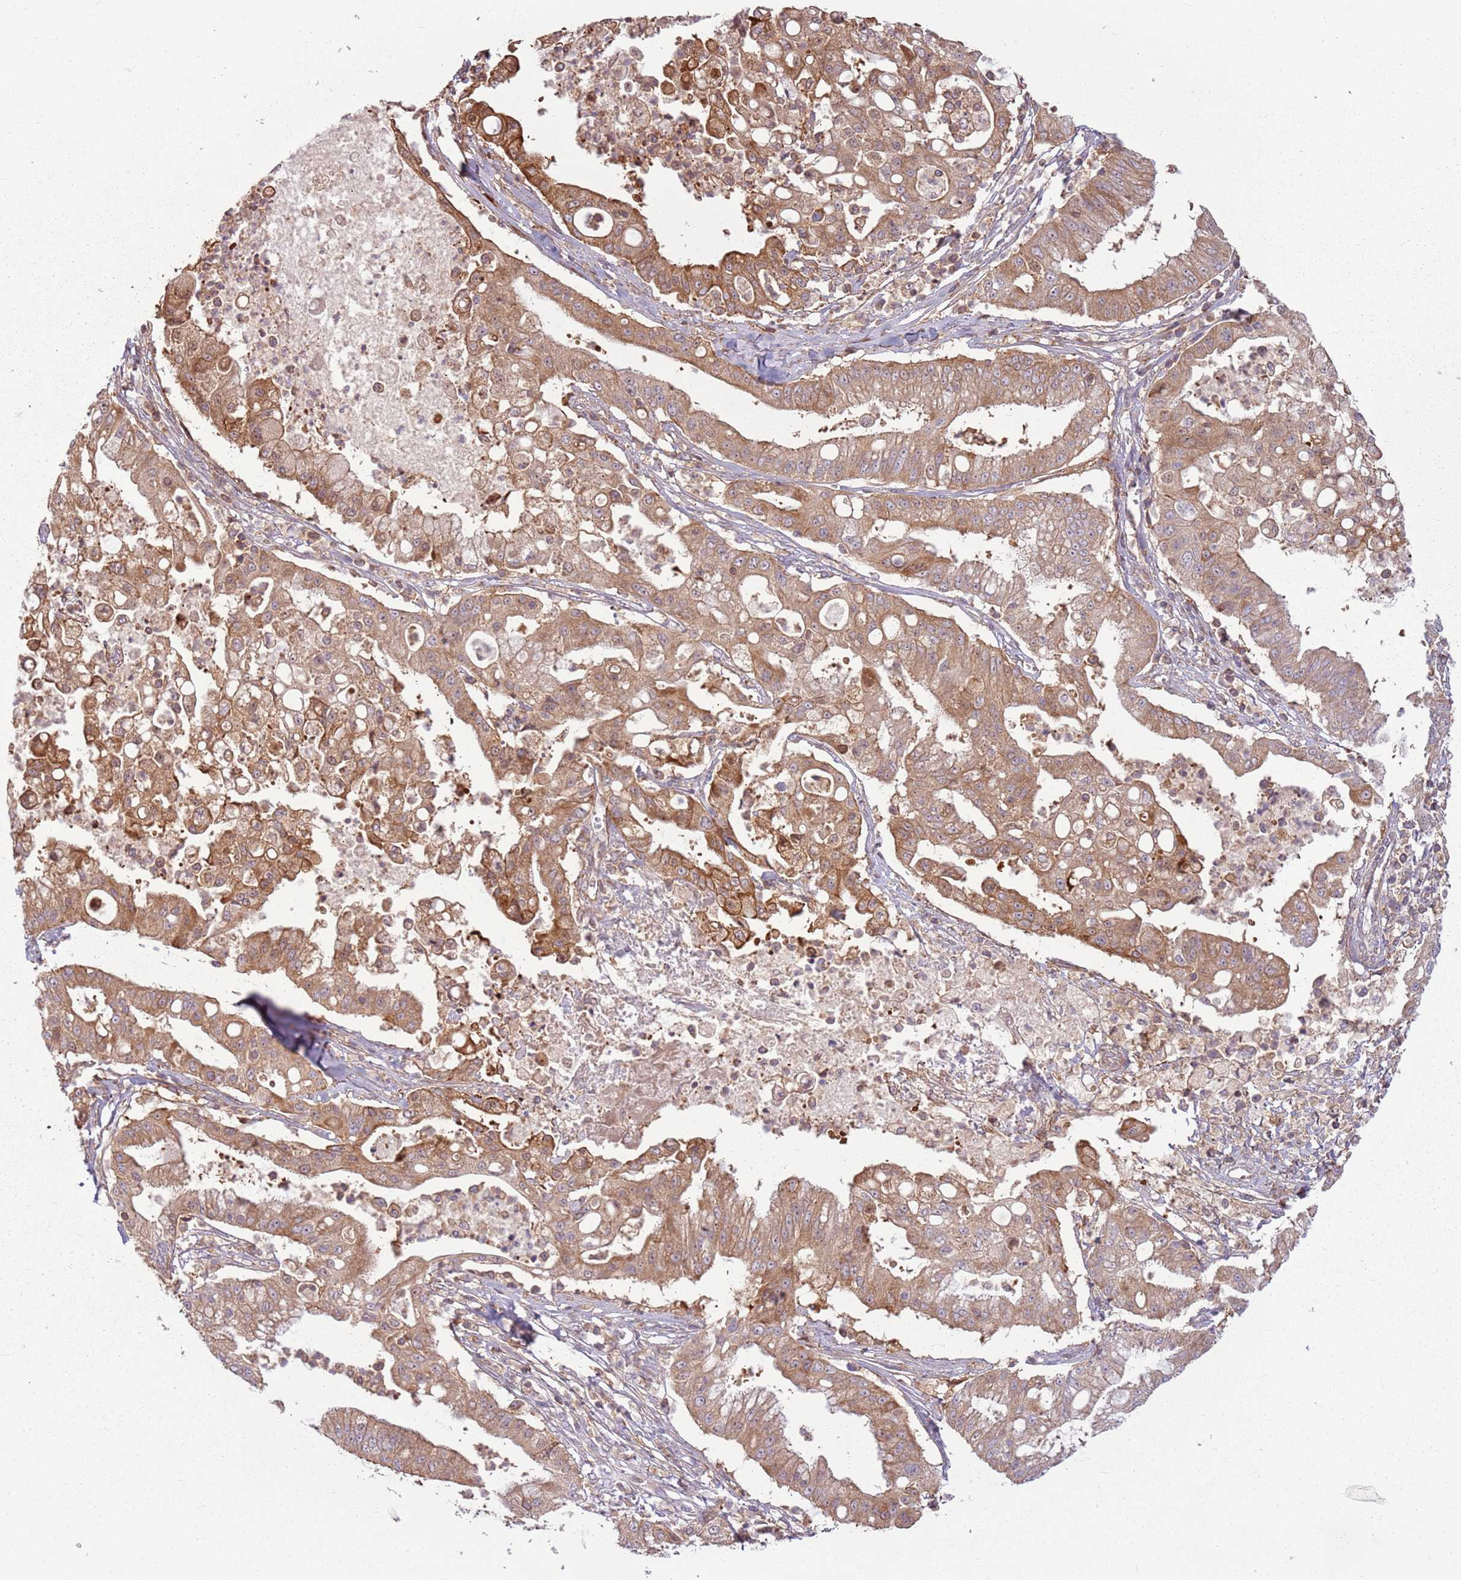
{"staining": {"intensity": "moderate", "quantity": ">75%", "location": "cytoplasmic/membranous"}, "tissue": "ovarian cancer", "cell_type": "Tumor cells", "image_type": "cancer", "snomed": [{"axis": "morphology", "description": "Cystadenocarcinoma, mucinous, NOS"}, {"axis": "topography", "description": "Ovary"}], "caption": "Ovarian mucinous cystadenocarcinoma stained with a brown dye exhibits moderate cytoplasmic/membranous positive expression in approximately >75% of tumor cells.", "gene": "RPL21", "patient": {"sex": "female", "age": 70}}